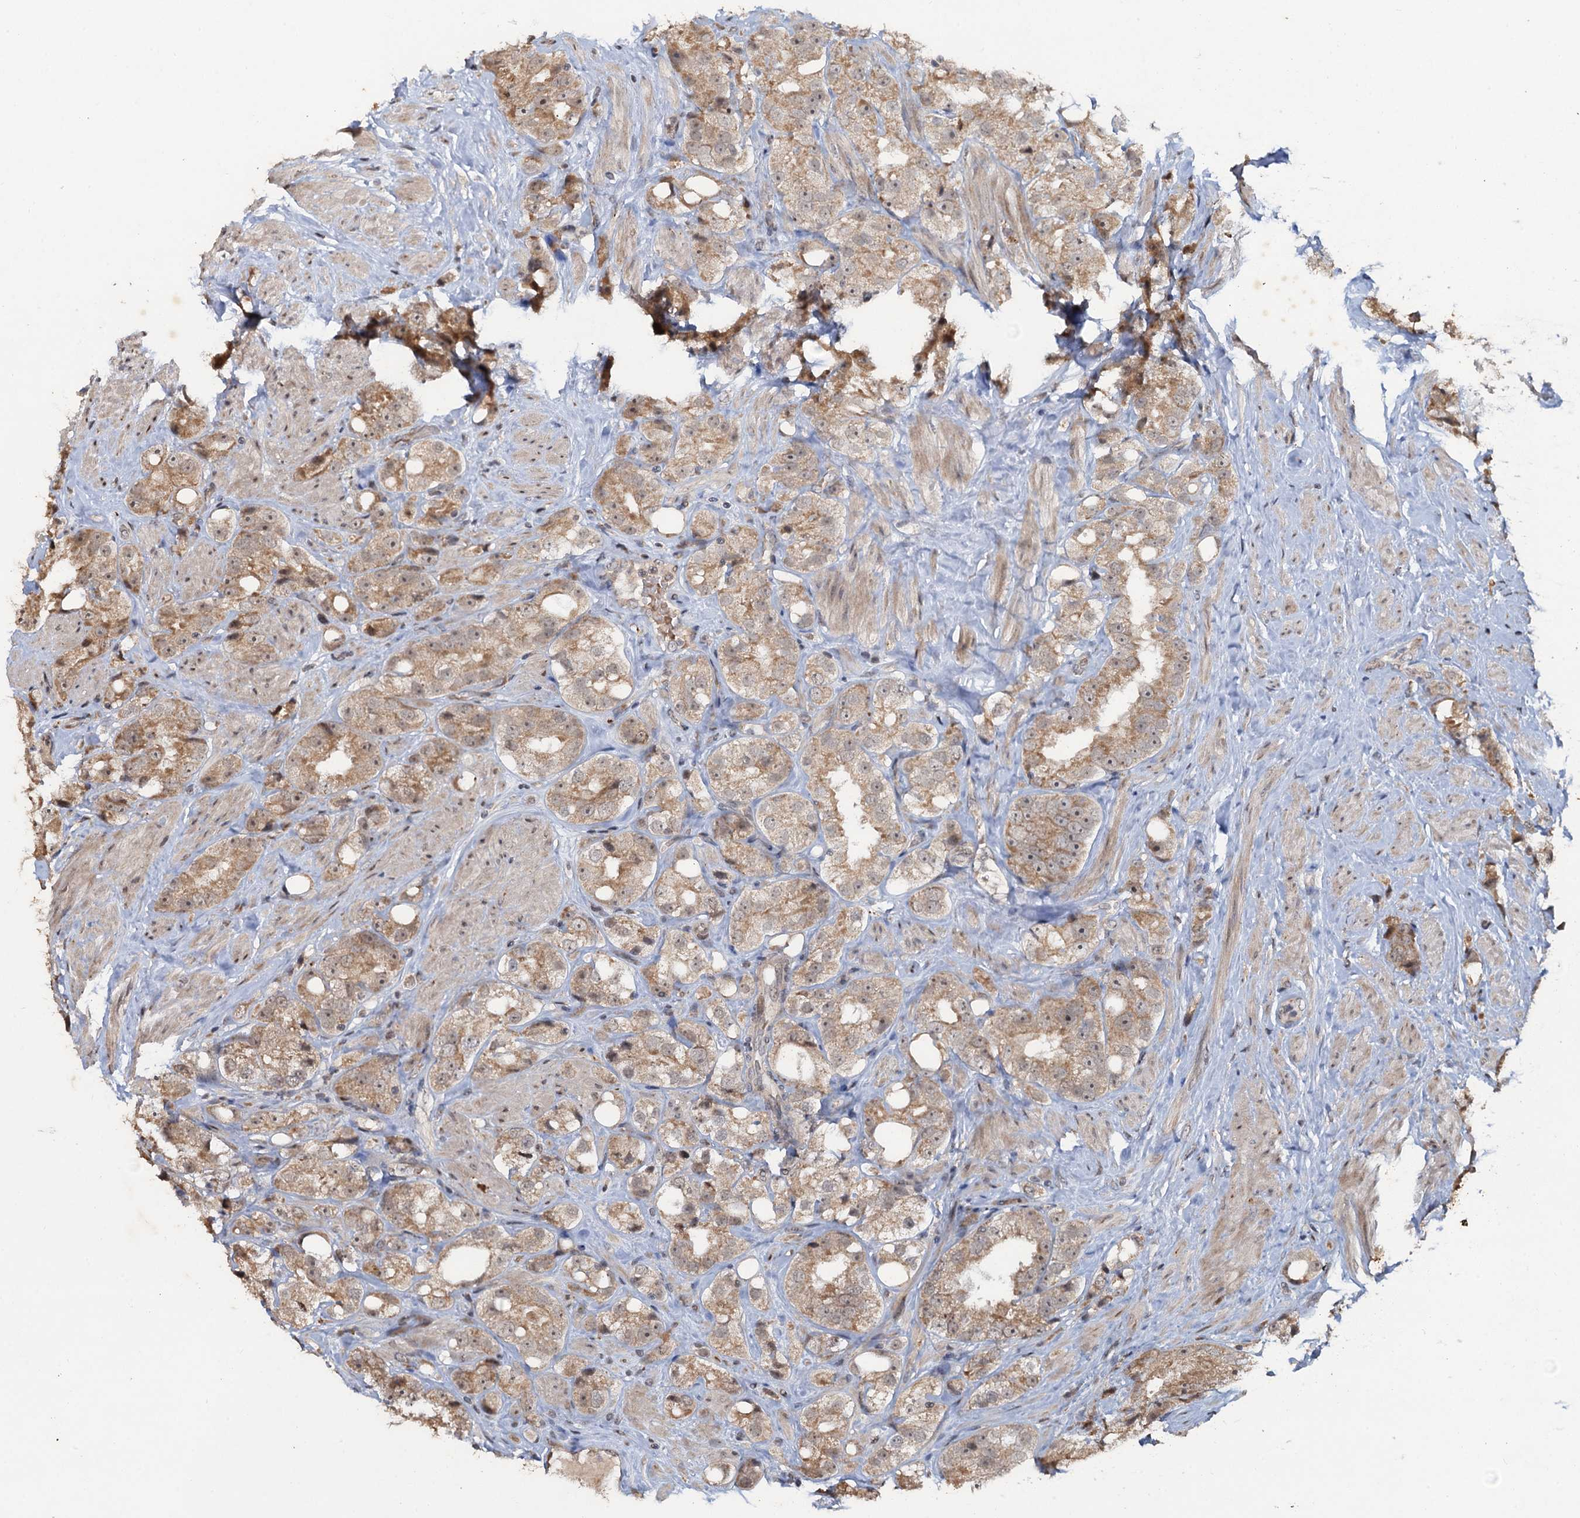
{"staining": {"intensity": "moderate", "quantity": "25%-75%", "location": "cytoplasmic/membranous"}, "tissue": "prostate cancer", "cell_type": "Tumor cells", "image_type": "cancer", "snomed": [{"axis": "morphology", "description": "Adenocarcinoma, NOS"}, {"axis": "topography", "description": "Prostate"}], "caption": "Immunohistochemistry (IHC) staining of adenocarcinoma (prostate), which shows medium levels of moderate cytoplasmic/membranous staining in approximately 25%-75% of tumor cells indicating moderate cytoplasmic/membranous protein positivity. The staining was performed using DAB (brown) for protein detection and nuclei were counterstained in hematoxylin (blue).", "gene": "REP15", "patient": {"sex": "male", "age": 79}}